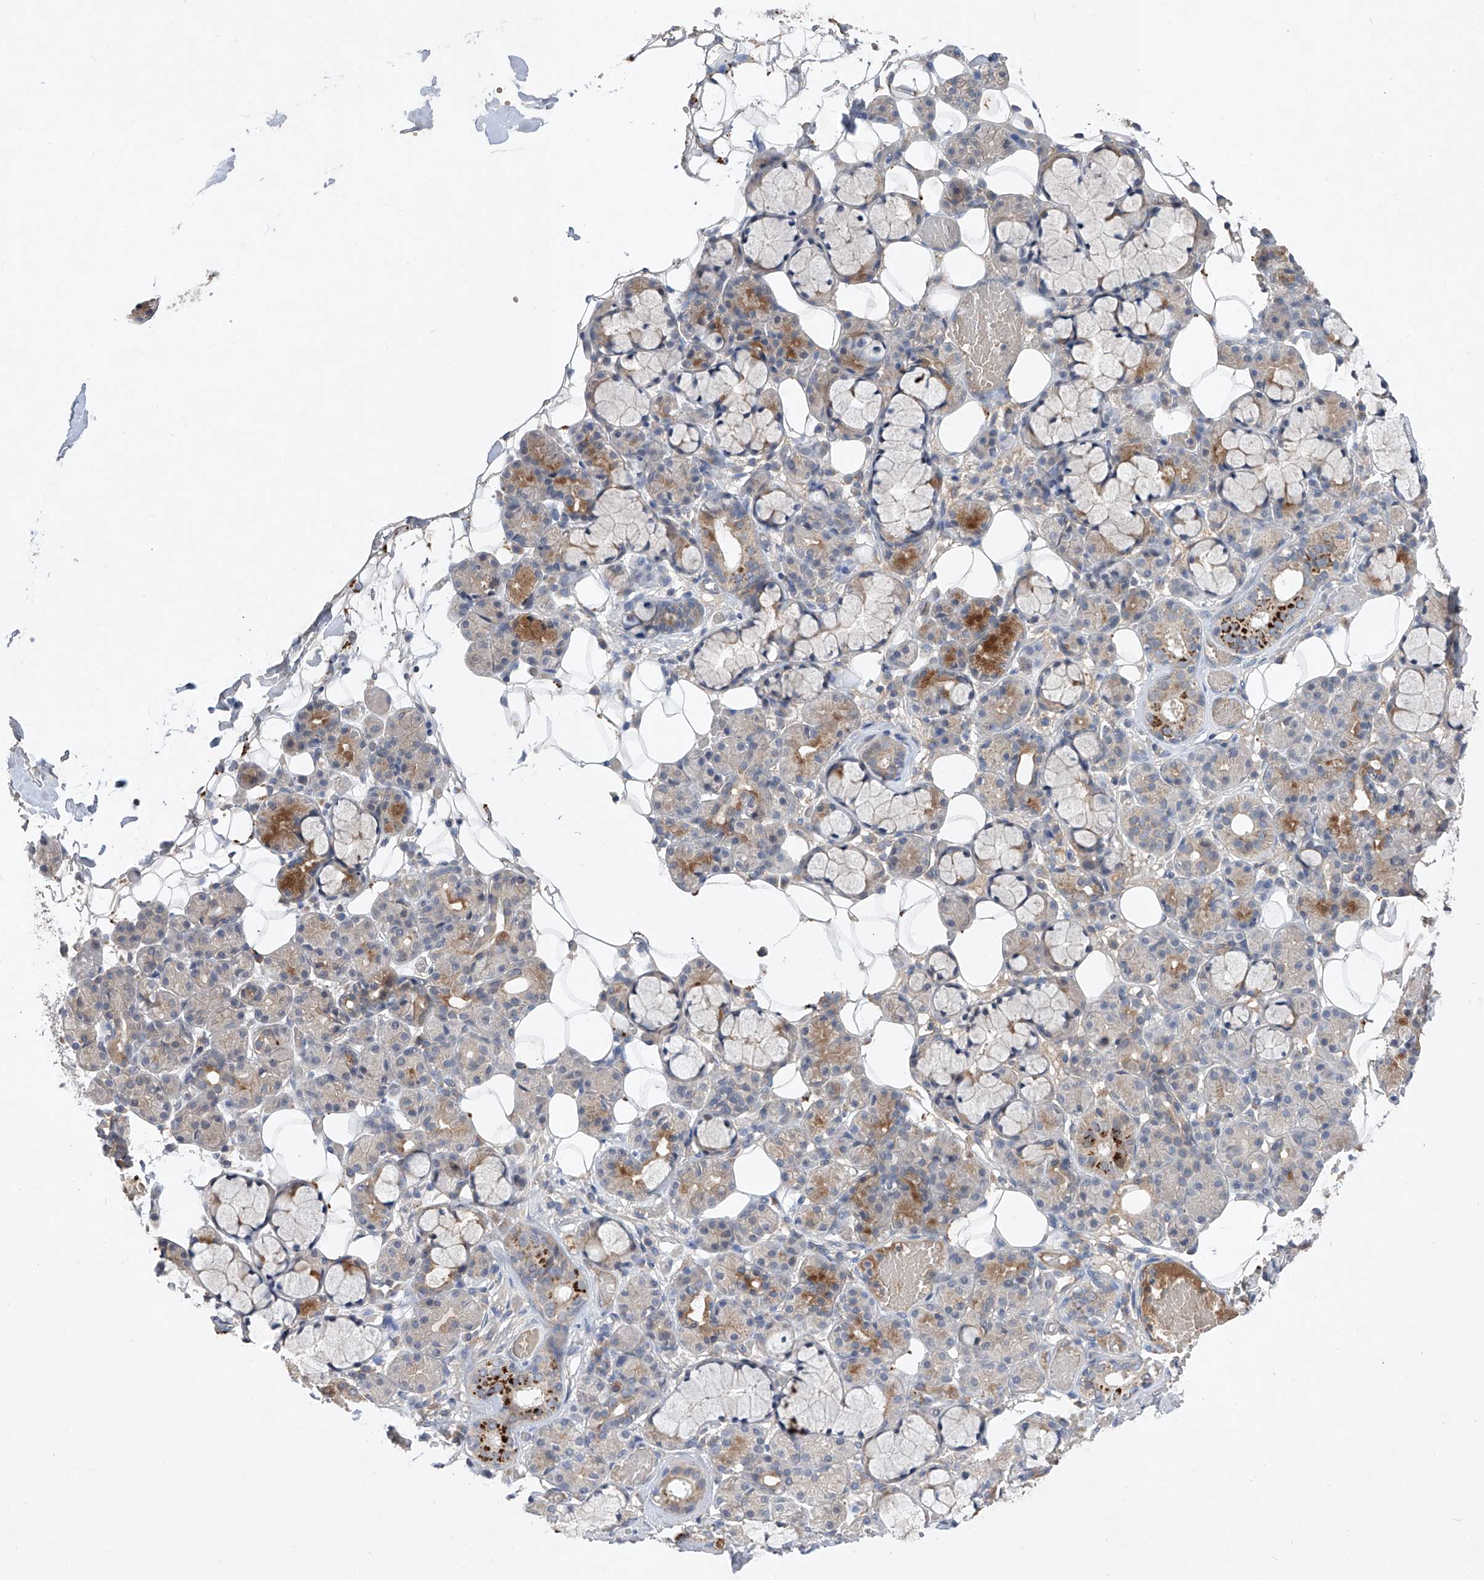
{"staining": {"intensity": "moderate", "quantity": "<25%", "location": "cytoplasmic/membranous"}, "tissue": "salivary gland", "cell_type": "Glandular cells", "image_type": "normal", "snomed": [{"axis": "morphology", "description": "Normal tissue, NOS"}, {"axis": "topography", "description": "Salivary gland"}], "caption": "Salivary gland stained with immunohistochemistry shows moderate cytoplasmic/membranous positivity in about <25% of glandular cells. (DAB (3,3'-diaminobenzidine) IHC, brown staining for protein, blue staining for nuclei).", "gene": "FAM135A", "patient": {"sex": "male", "age": 63}}